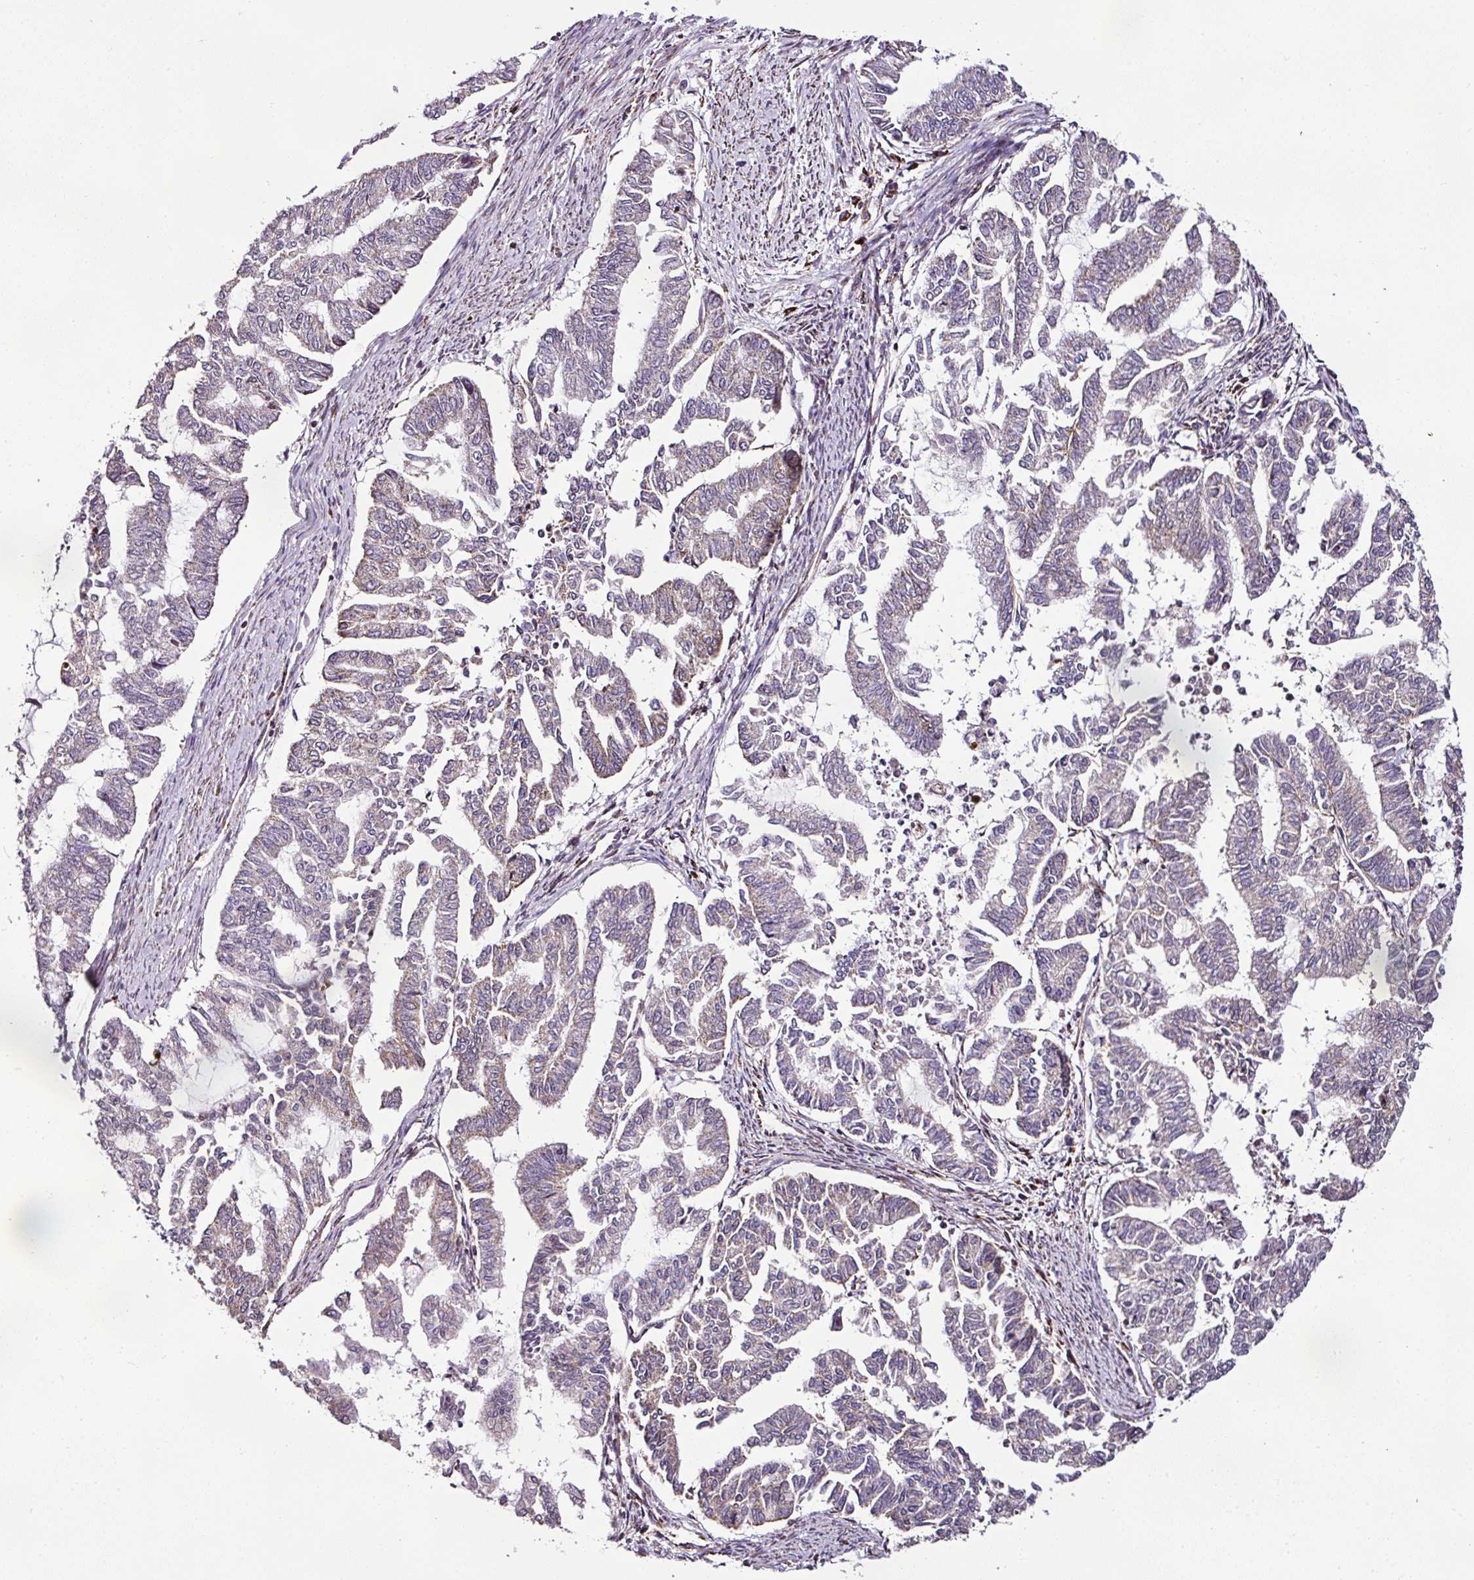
{"staining": {"intensity": "weak", "quantity": "25%-75%", "location": "cytoplasmic/membranous"}, "tissue": "endometrial cancer", "cell_type": "Tumor cells", "image_type": "cancer", "snomed": [{"axis": "morphology", "description": "Adenocarcinoma, NOS"}, {"axis": "topography", "description": "Endometrium"}], "caption": "Protein analysis of endometrial adenocarcinoma tissue exhibits weak cytoplasmic/membranous positivity in about 25%-75% of tumor cells. (DAB (3,3'-diaminobenzidine) IHC, brown staining for protein, blue staining for nuclei).", "gene": "DPAGT1", "patient": {"sex": "female", "age": 79}}